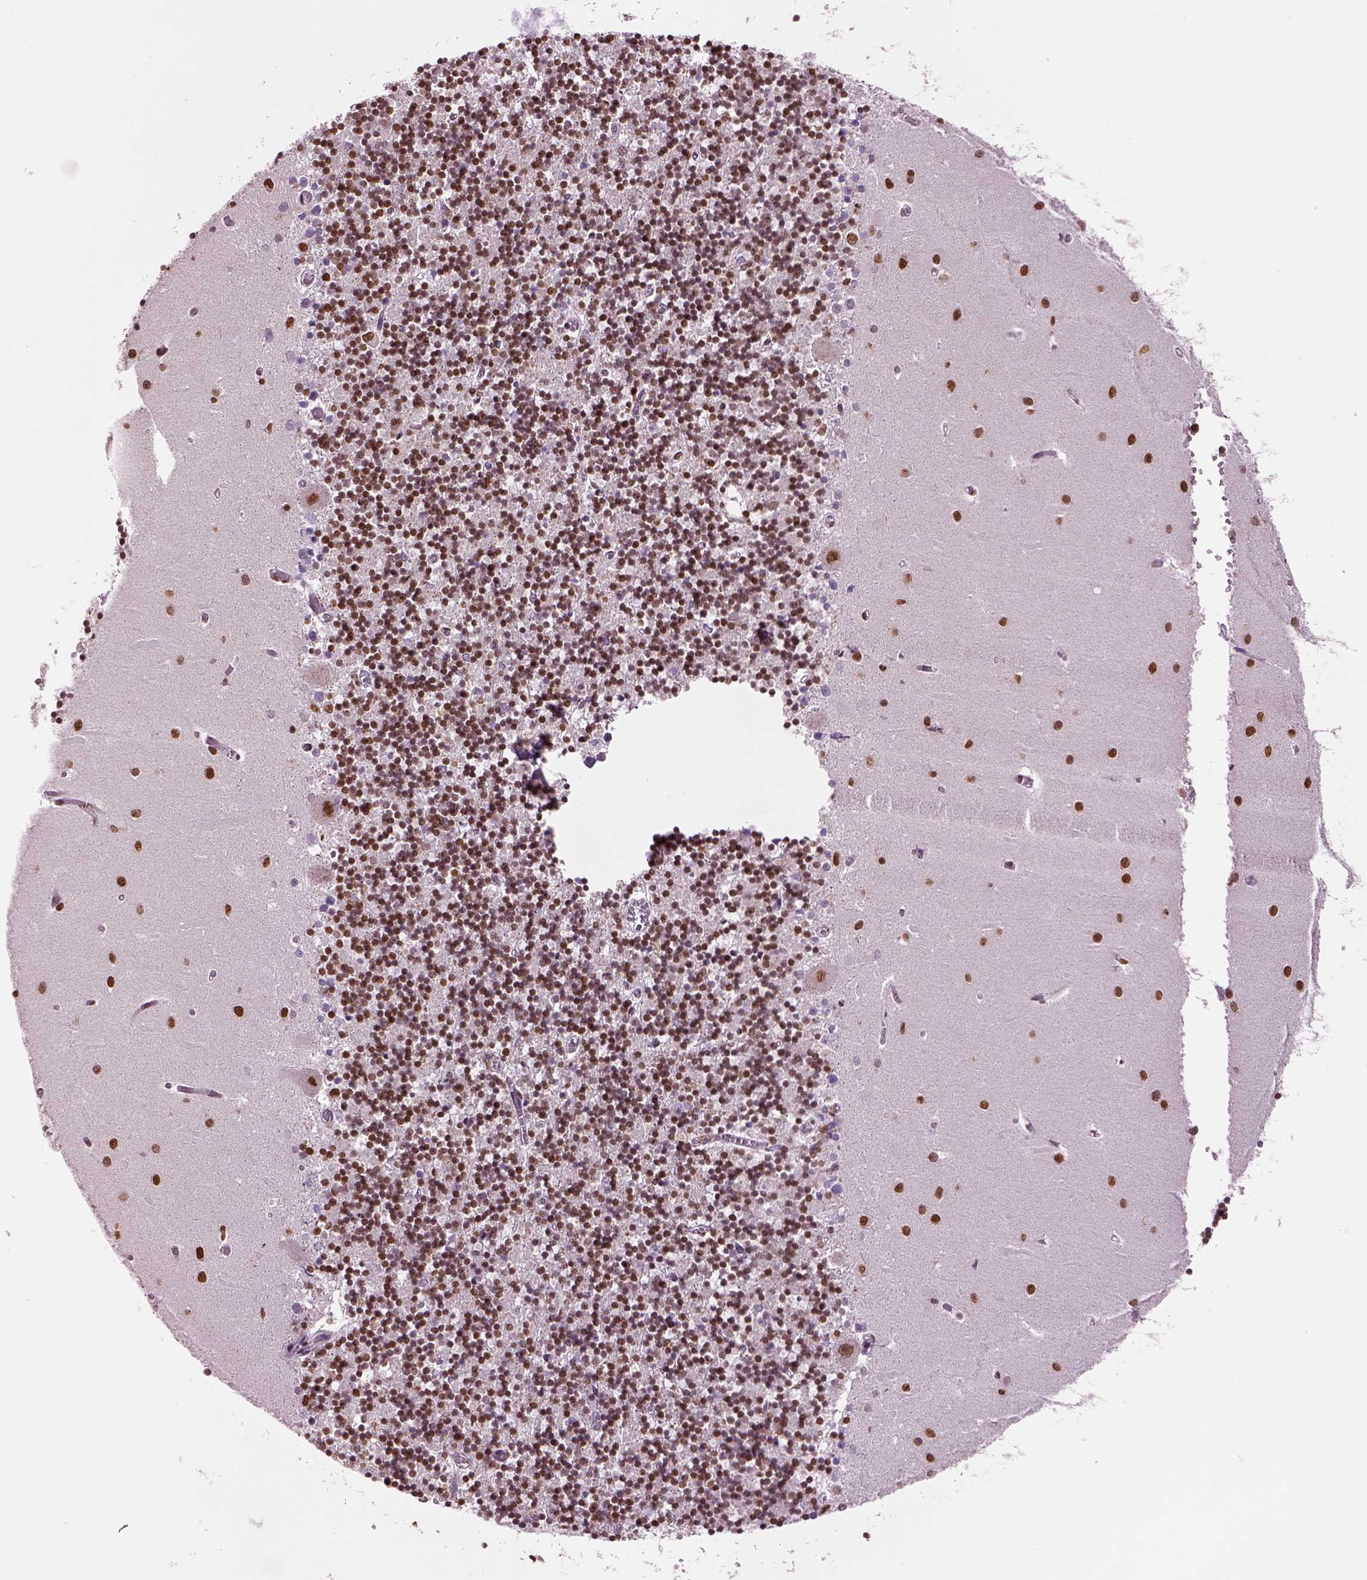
{"staining": {"intensity": "moderate", "quantity": ">75%", "location": "nuclear"}, "tissue": "cerebellum", "cell_type": "Cells in granular layer", "image_type": "normal", "snomed": [{"axis": "morphology", "description": "Normal tissue, NOS"}, {"axis": "topography", "description": "Cerebellum"}], "caption": "The micrograph displays staining of benign cerebellum, revealing moderate nuclear protein expression (brown color) within cells in granular layer.", "gene": "DDX3X", "patient": {"sex": "female", "age": 64}}